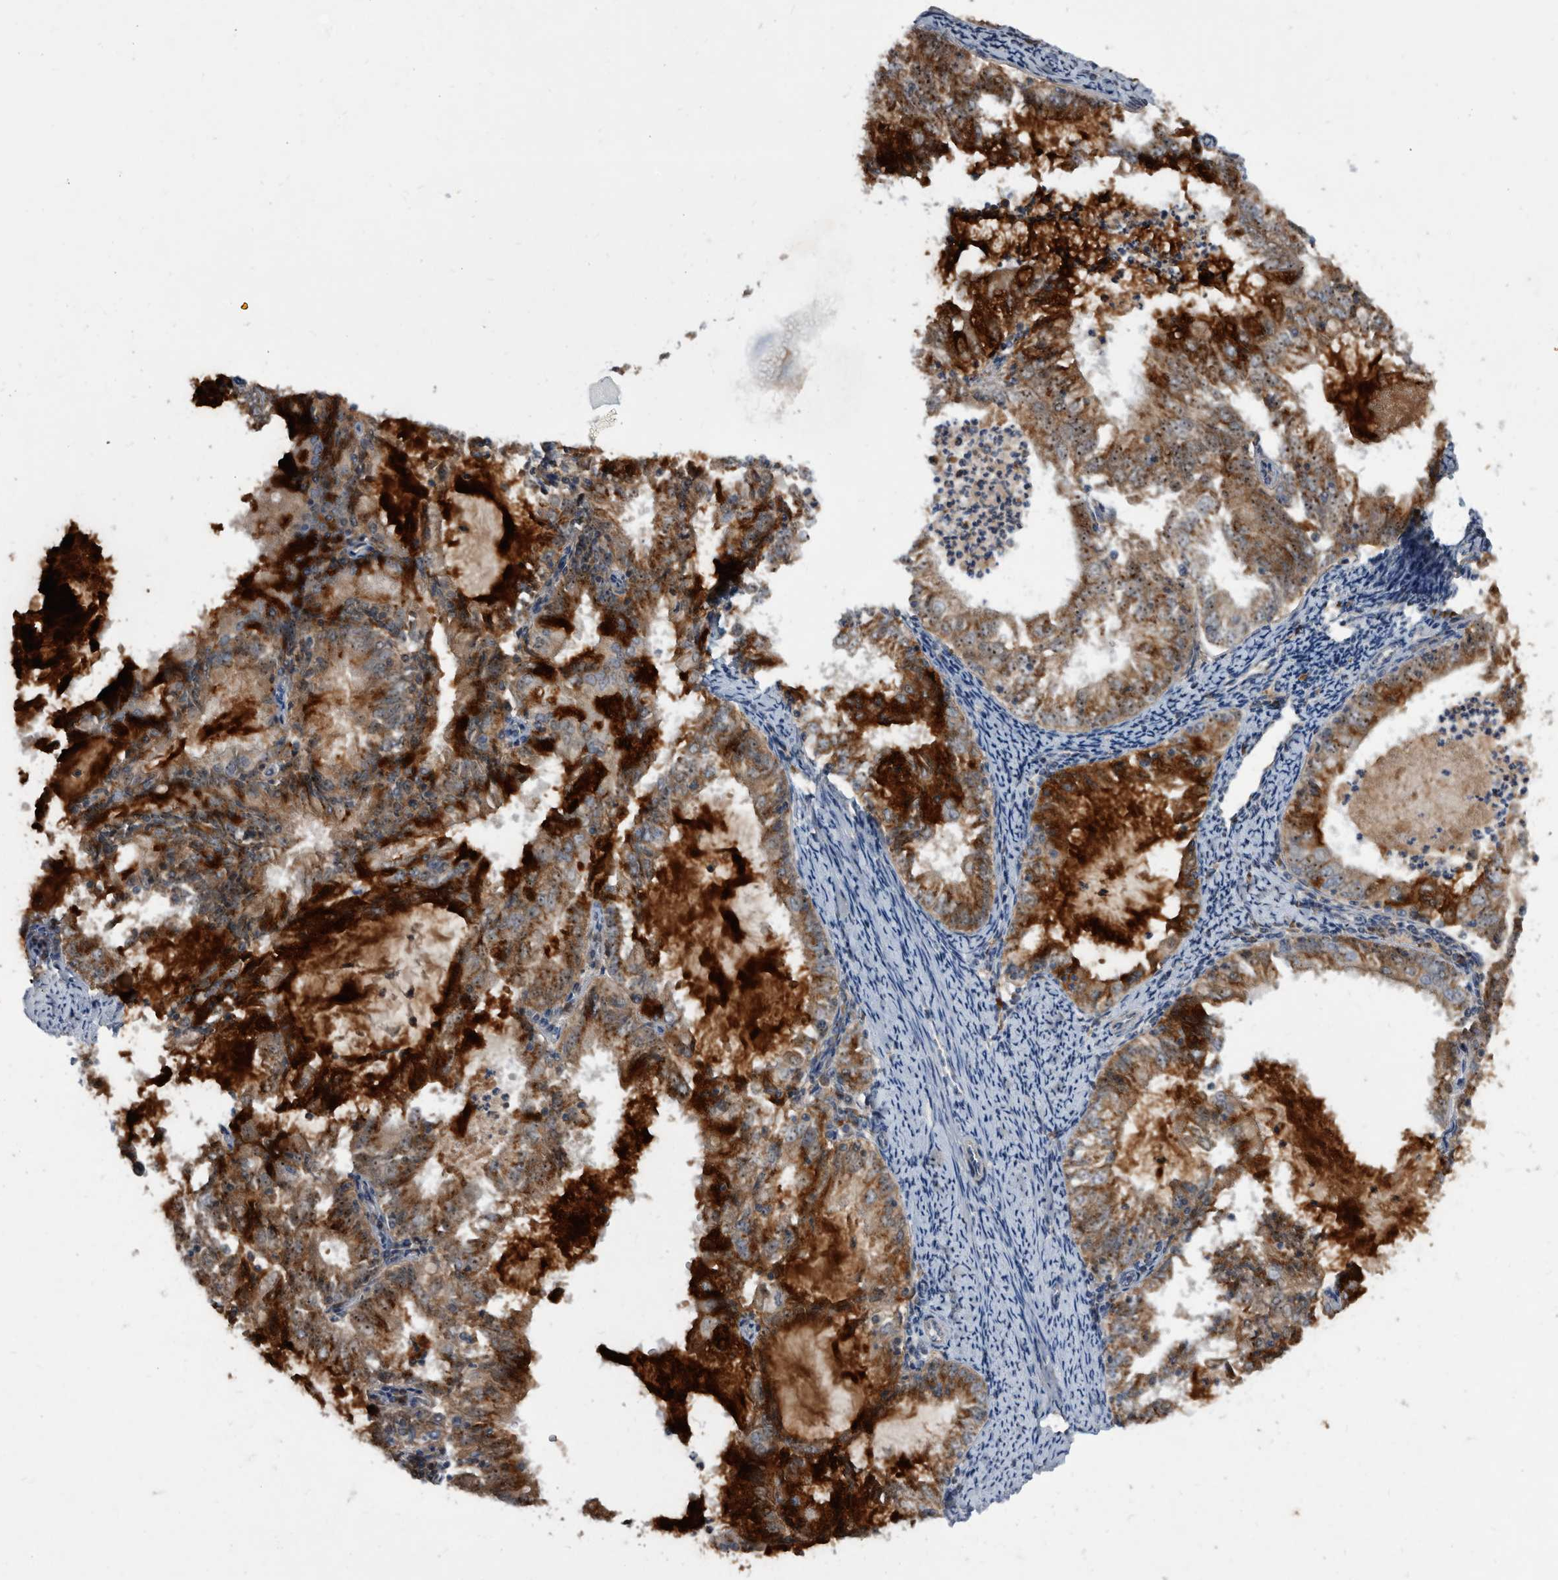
{"staining": {"intensity": "strong", "quantity": ">75%", "location": "cytoplasmic/membranous,nuclear"}, "tissue": "endometrial cancer", "cell_type": "Tumor cells", "image_type": "cancer", "snomed": [{"axis": "morphology", "description": "Adenocarcinoma, NOS"}, {"axis": "topography", "description": "Endometrium"}], "caption": "Endometrial adenocarcinoma tissue shows strong cytoplasmic/membranous and nuclear expression in about >75% of tumor cells, visualized by immunohistochemistry.", "gene": "PI15", "patient": {"sex": "female", "age": 57}}